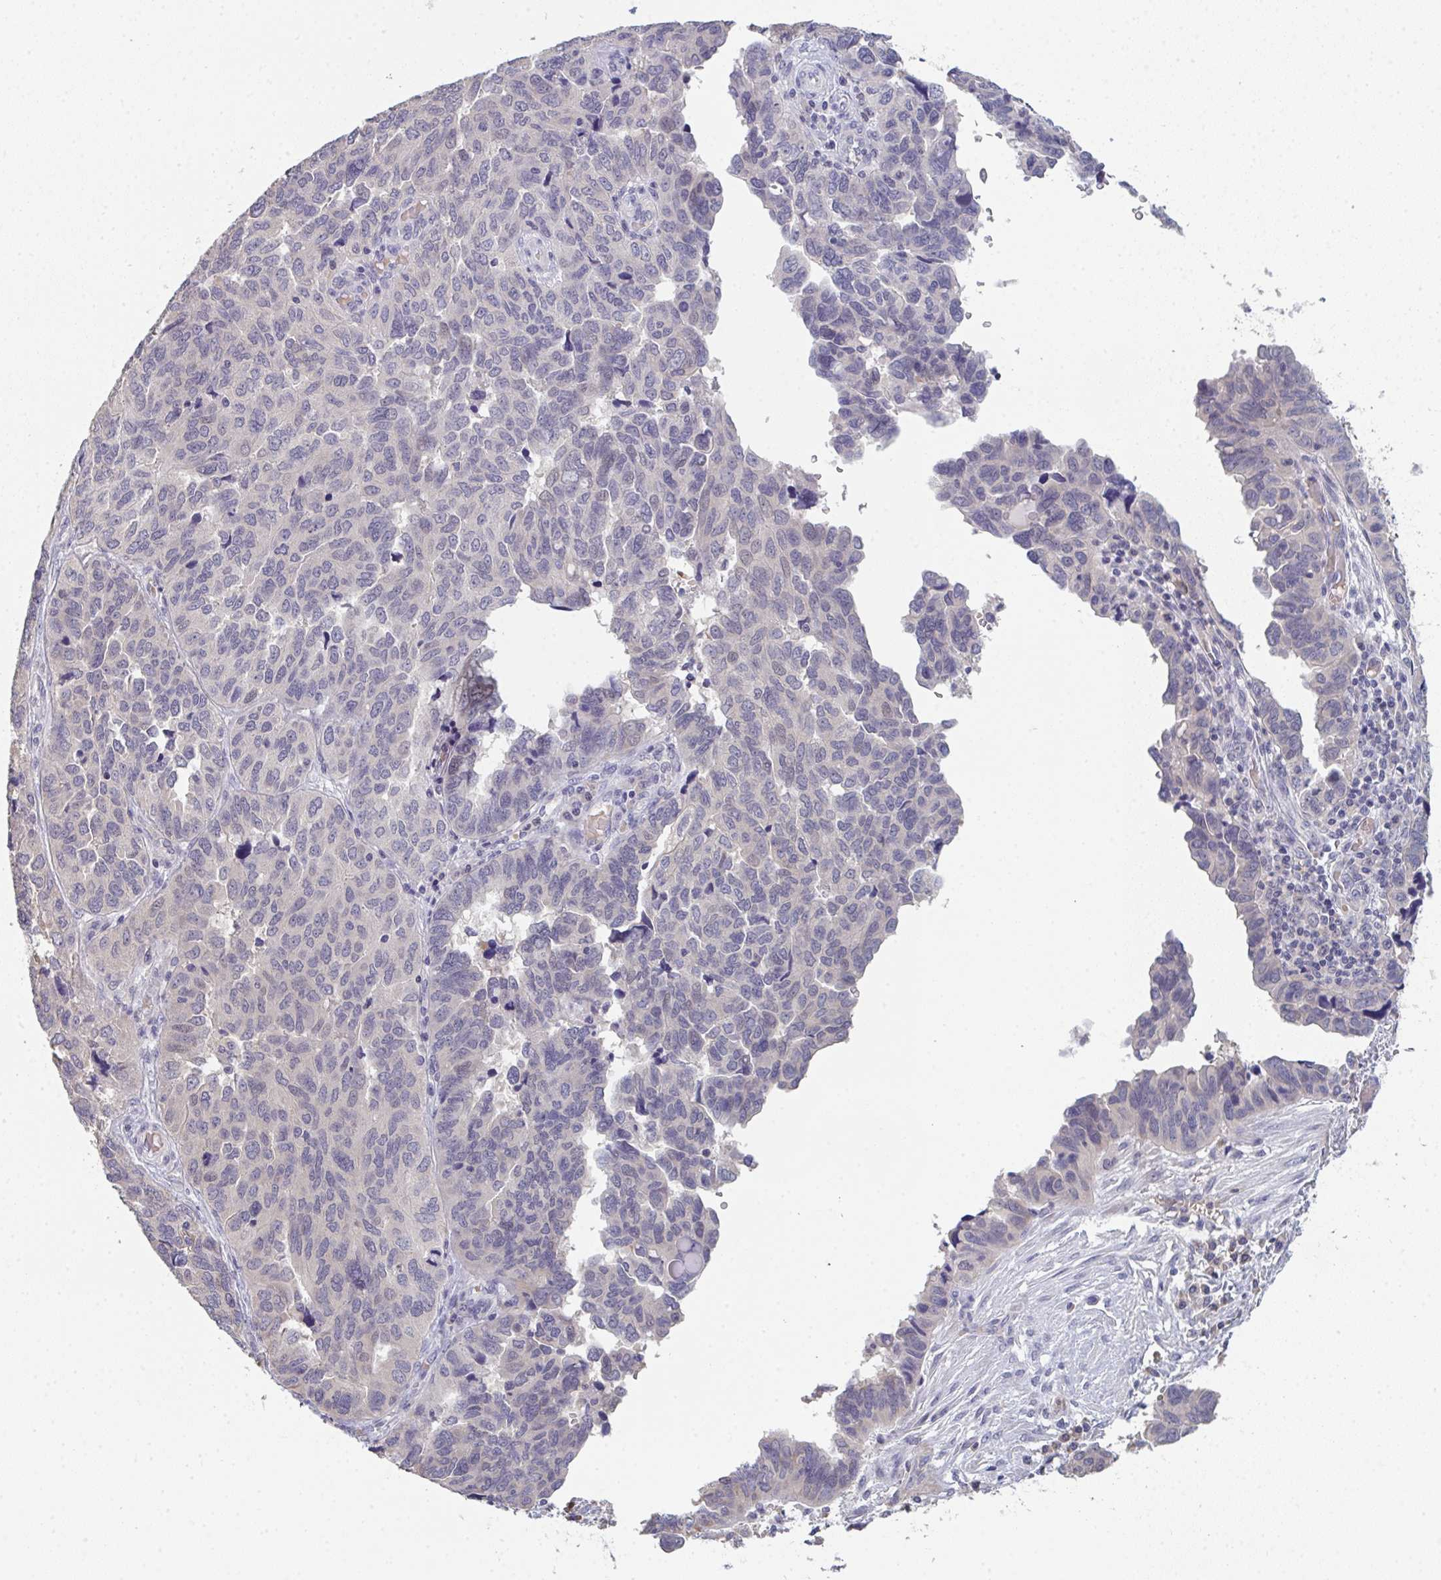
{"staining": {"intensity": "negative", "quantity": "none", "location": "none"}, "tissue": "ovarian cancer", "cell_type": "Tumor cells", "image_type": "cancer", "snomed": [{"axis": "morphology", "description": "Cystadenocarcinoma, serous, NOS"}, {"axis": "topography", "description": "Ovary"}], "caption": "This is an immunohistochemistry image of serous cystadenocarcinoma (ovarian). There is no staining in tumor cells.", "gene": "RIOK1", "patient": {"sex": "female", "age": 64}}